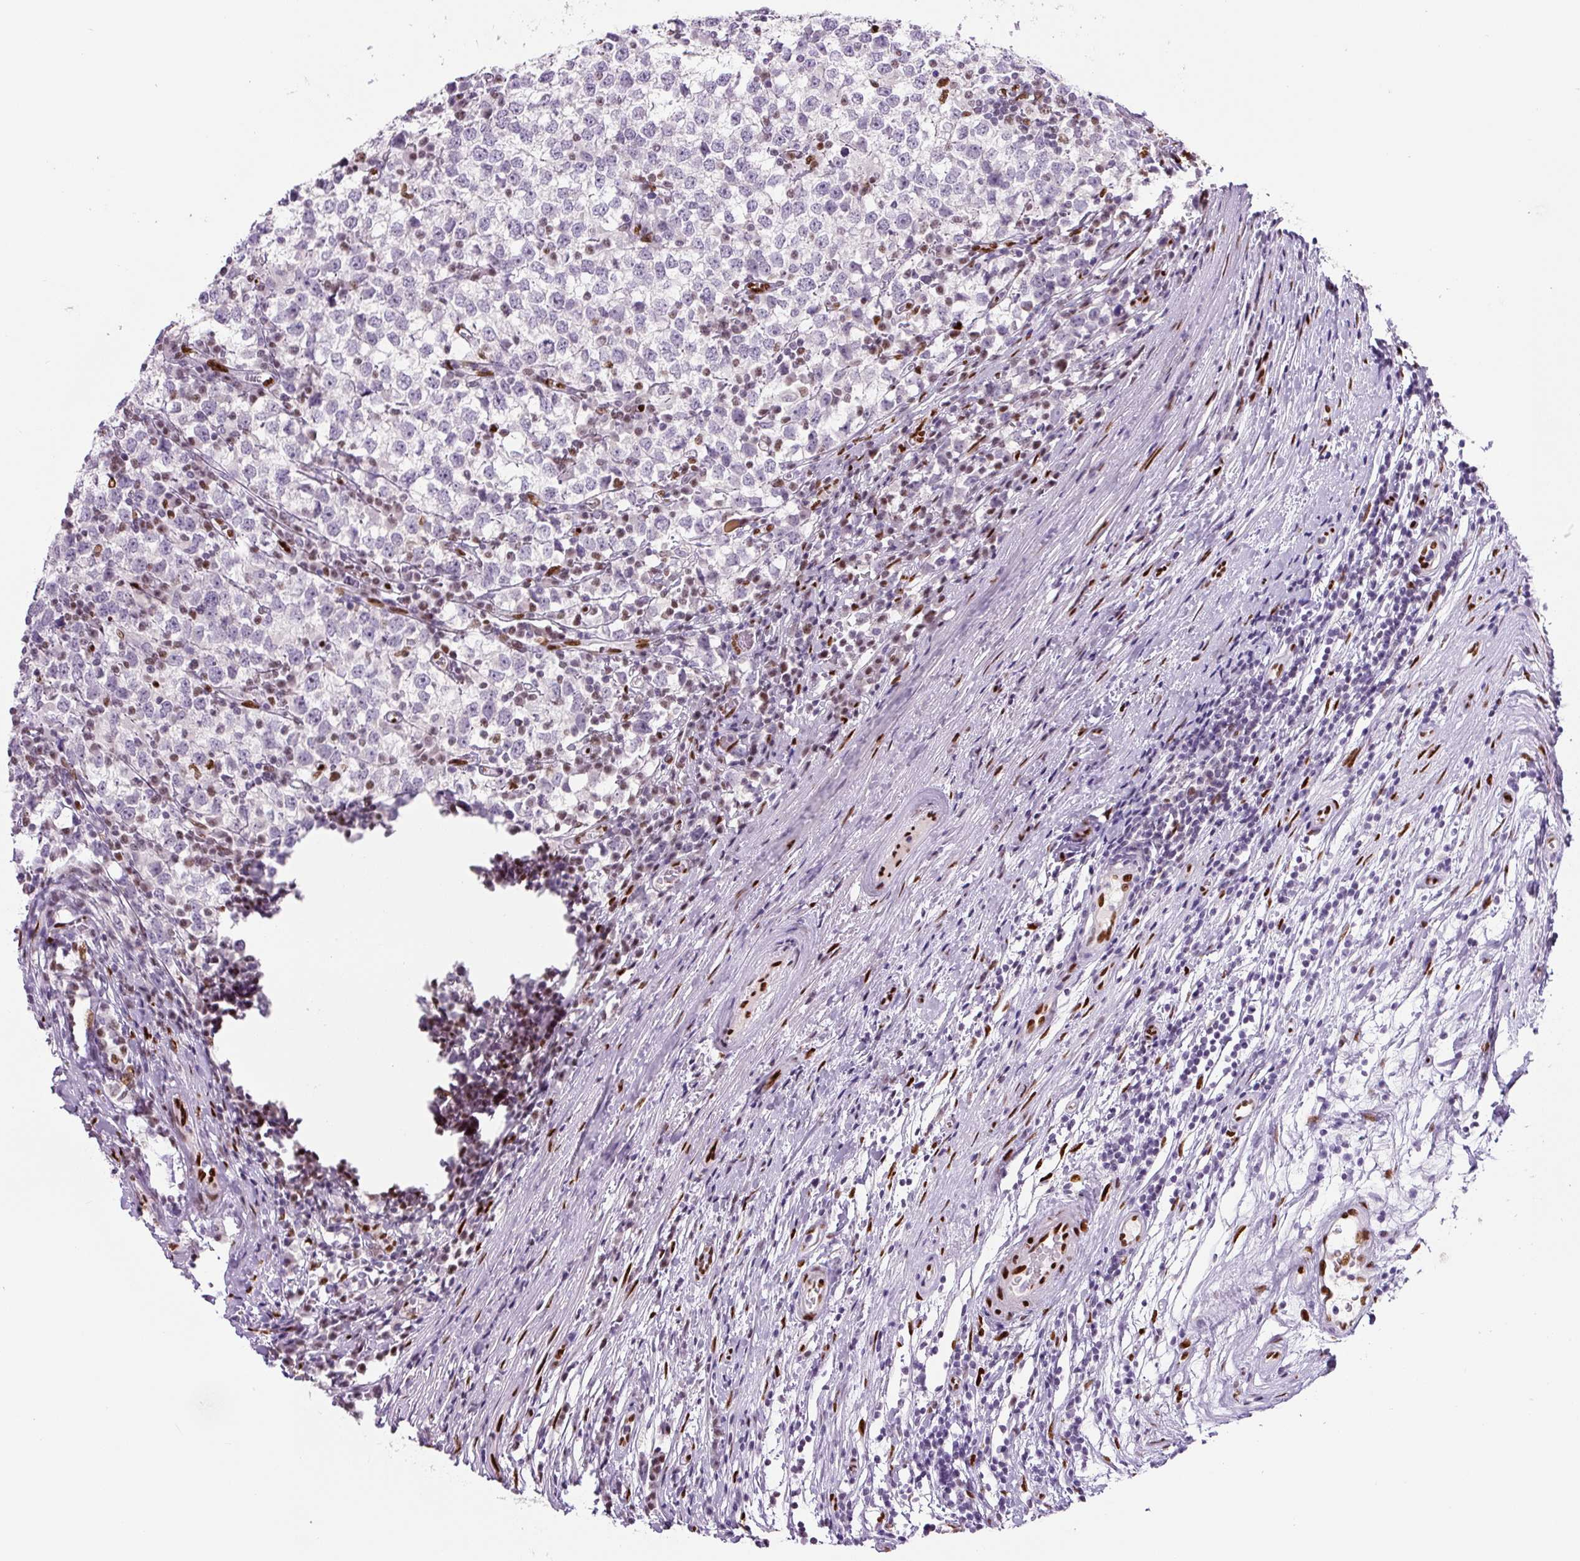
{"staining": {"intensity": "moderate", "quantity": "<25%", "location": "nuclear"}, "tissue": "testis cancer", "cell_type": "Tumor cells", "image_type": "cancer", "snomed": [{"axis": "morphology", "description": "Seminoma, NOS"}, {"axis": "topography", "description": "Testis"}], "caption": "Protein staining by immunohistochemistry reveals moderate nuclear positivity in about <25% of tumor cells in seminoma (testis).", "gene": "ZEB1", "patient": {"sex": "male", "age": 65}}